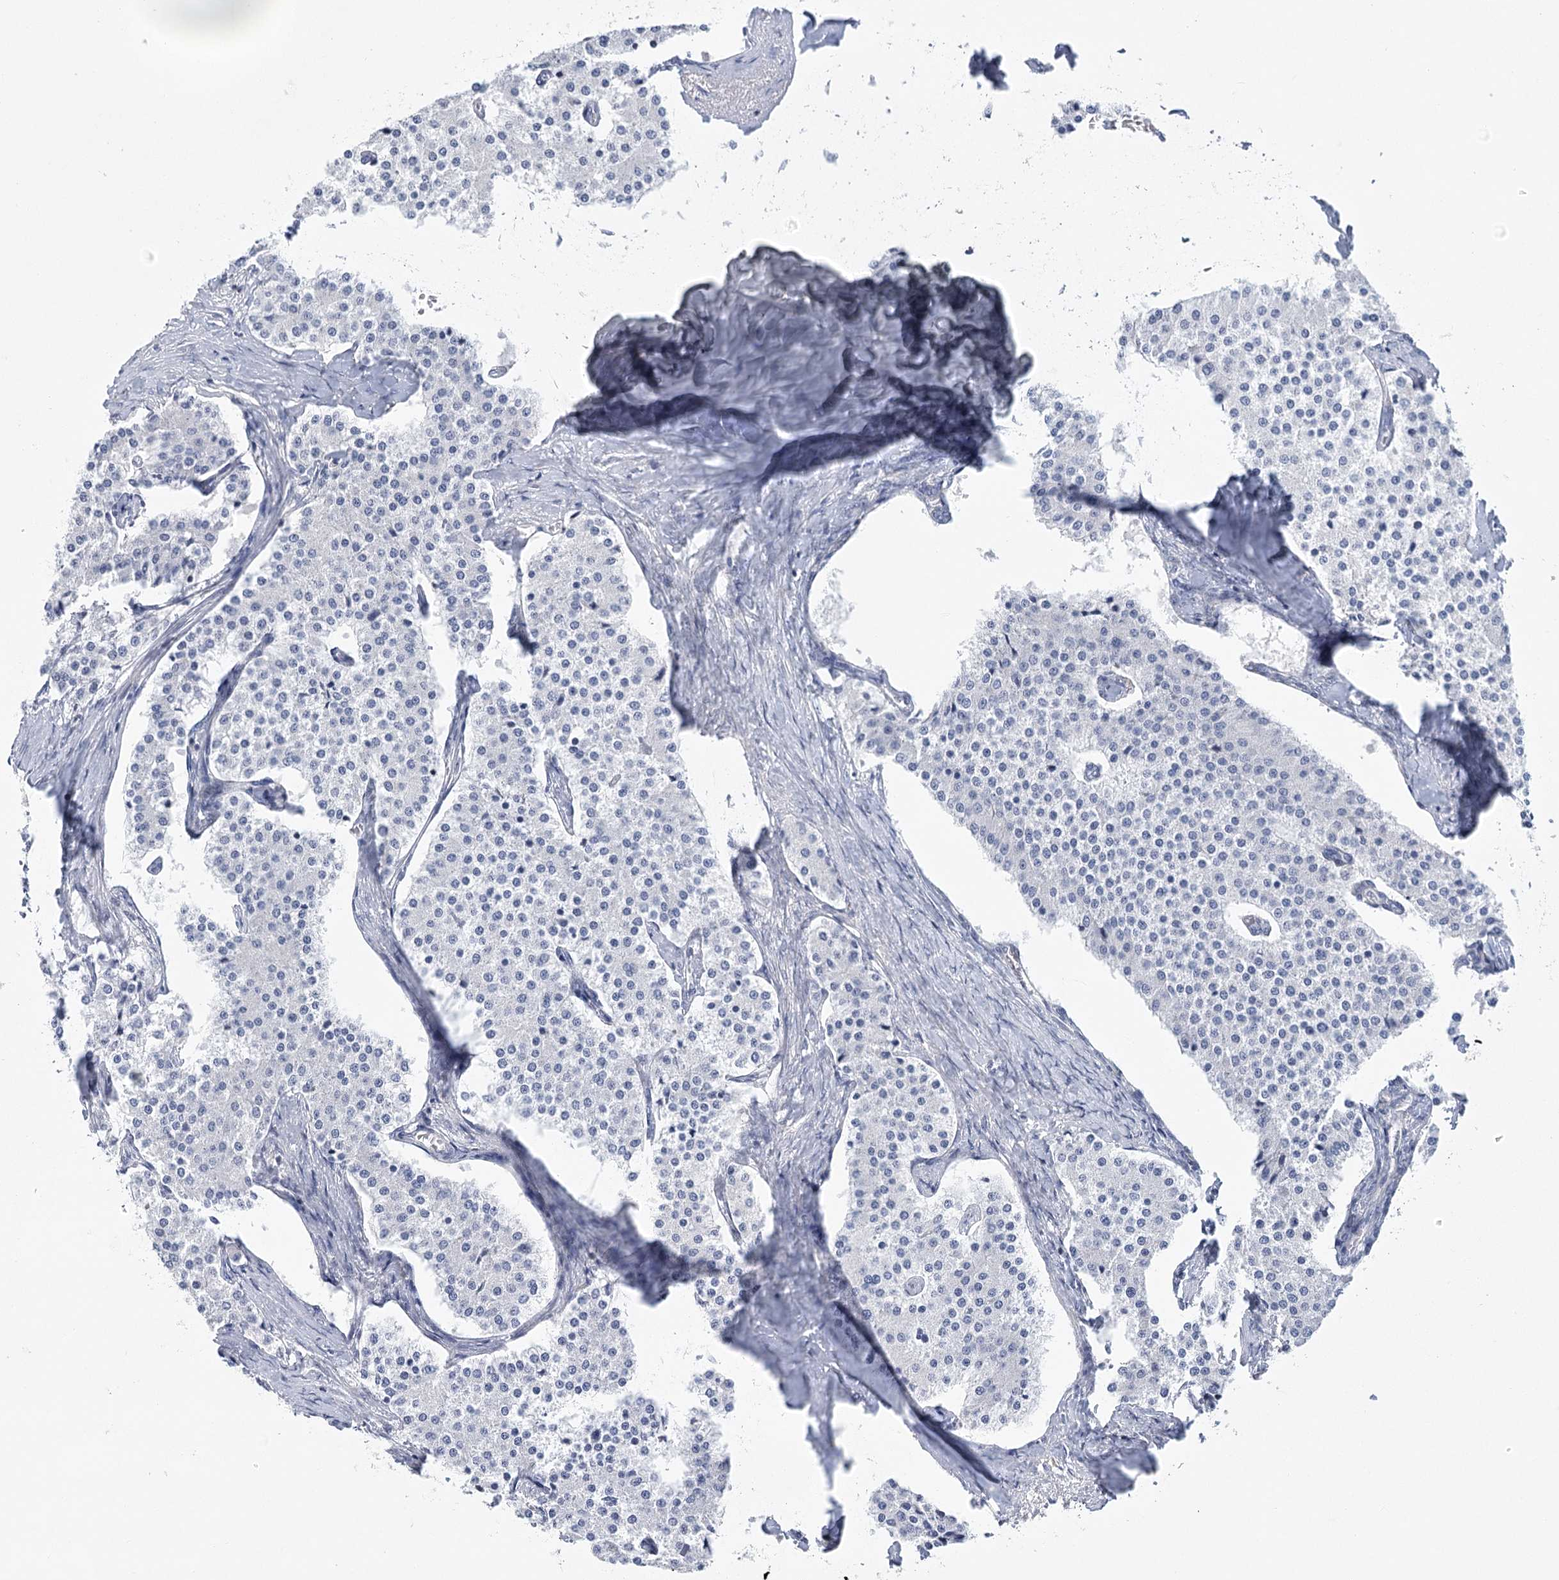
{"staining": {"intensity": "negative", "quantity": "none", "location": "none"}, "tissue": "carcinoid", "cell_type": "Tumor cells", "image_type": "cancer", "snomed": [{"axis": "morphology", "description": "Carcinoid, malignant, NOS"}, {"axis": "topography", "description": "Colon"}], "caption": "Micrograph shows no protein expression in tumor cells of carcinoid tissue.", "gene": "FAM76B", "patient": {"sex": "female", "age": 52}}